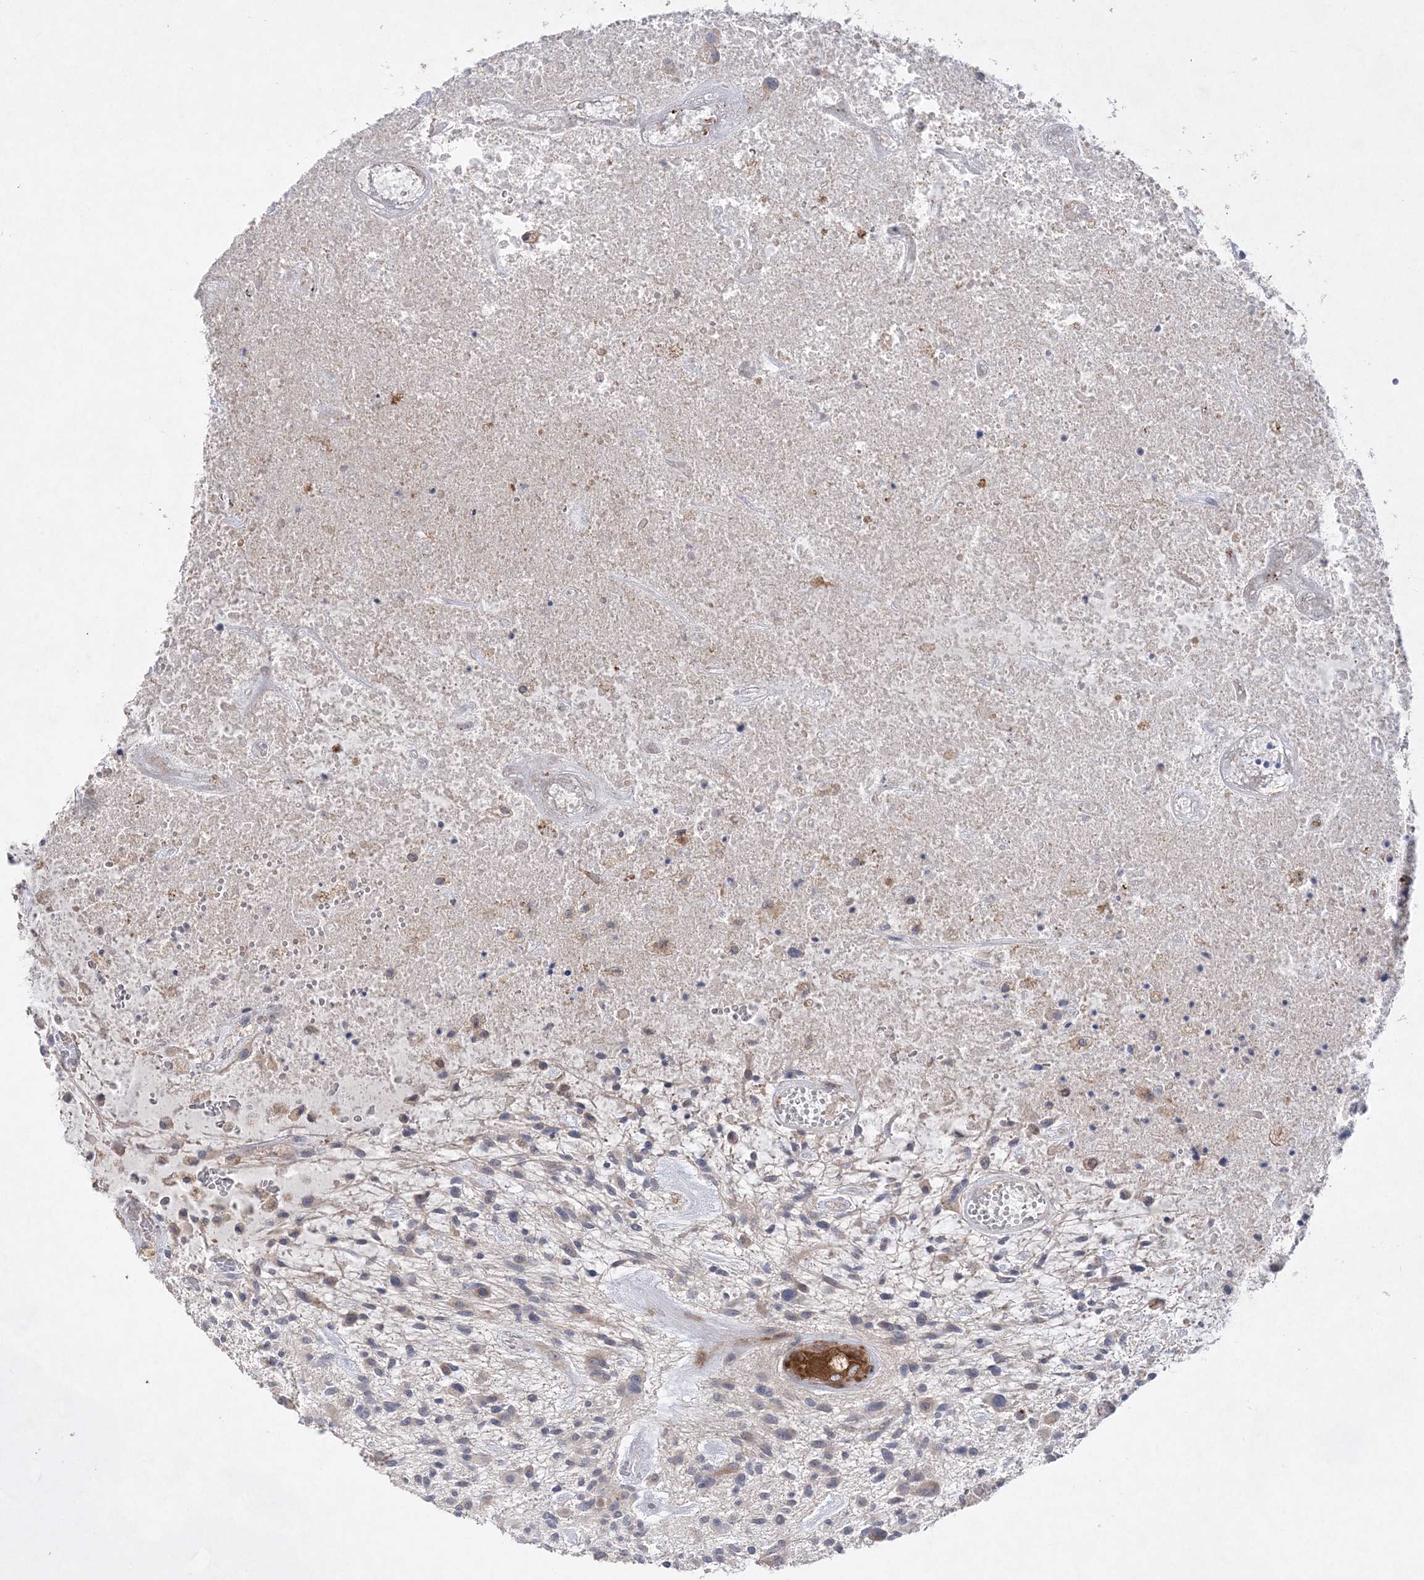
{"staining": {"intensity": "negative", "quantity": "none", "location": "none"}, "tissue": "glioma", "cell_type": "Tumor cells", "image_type": "cancer", "snomed": [{"axis": "morphology", "description": "Glioma, malignant, High grade"}, {"axis": "topography", "description": "Brain"}], "caption": "Protein analysis of glioma shows no significant expression in tumor cells.", "gene": "TMEM132B", "patient": {"sex": "male", "age": 47}}